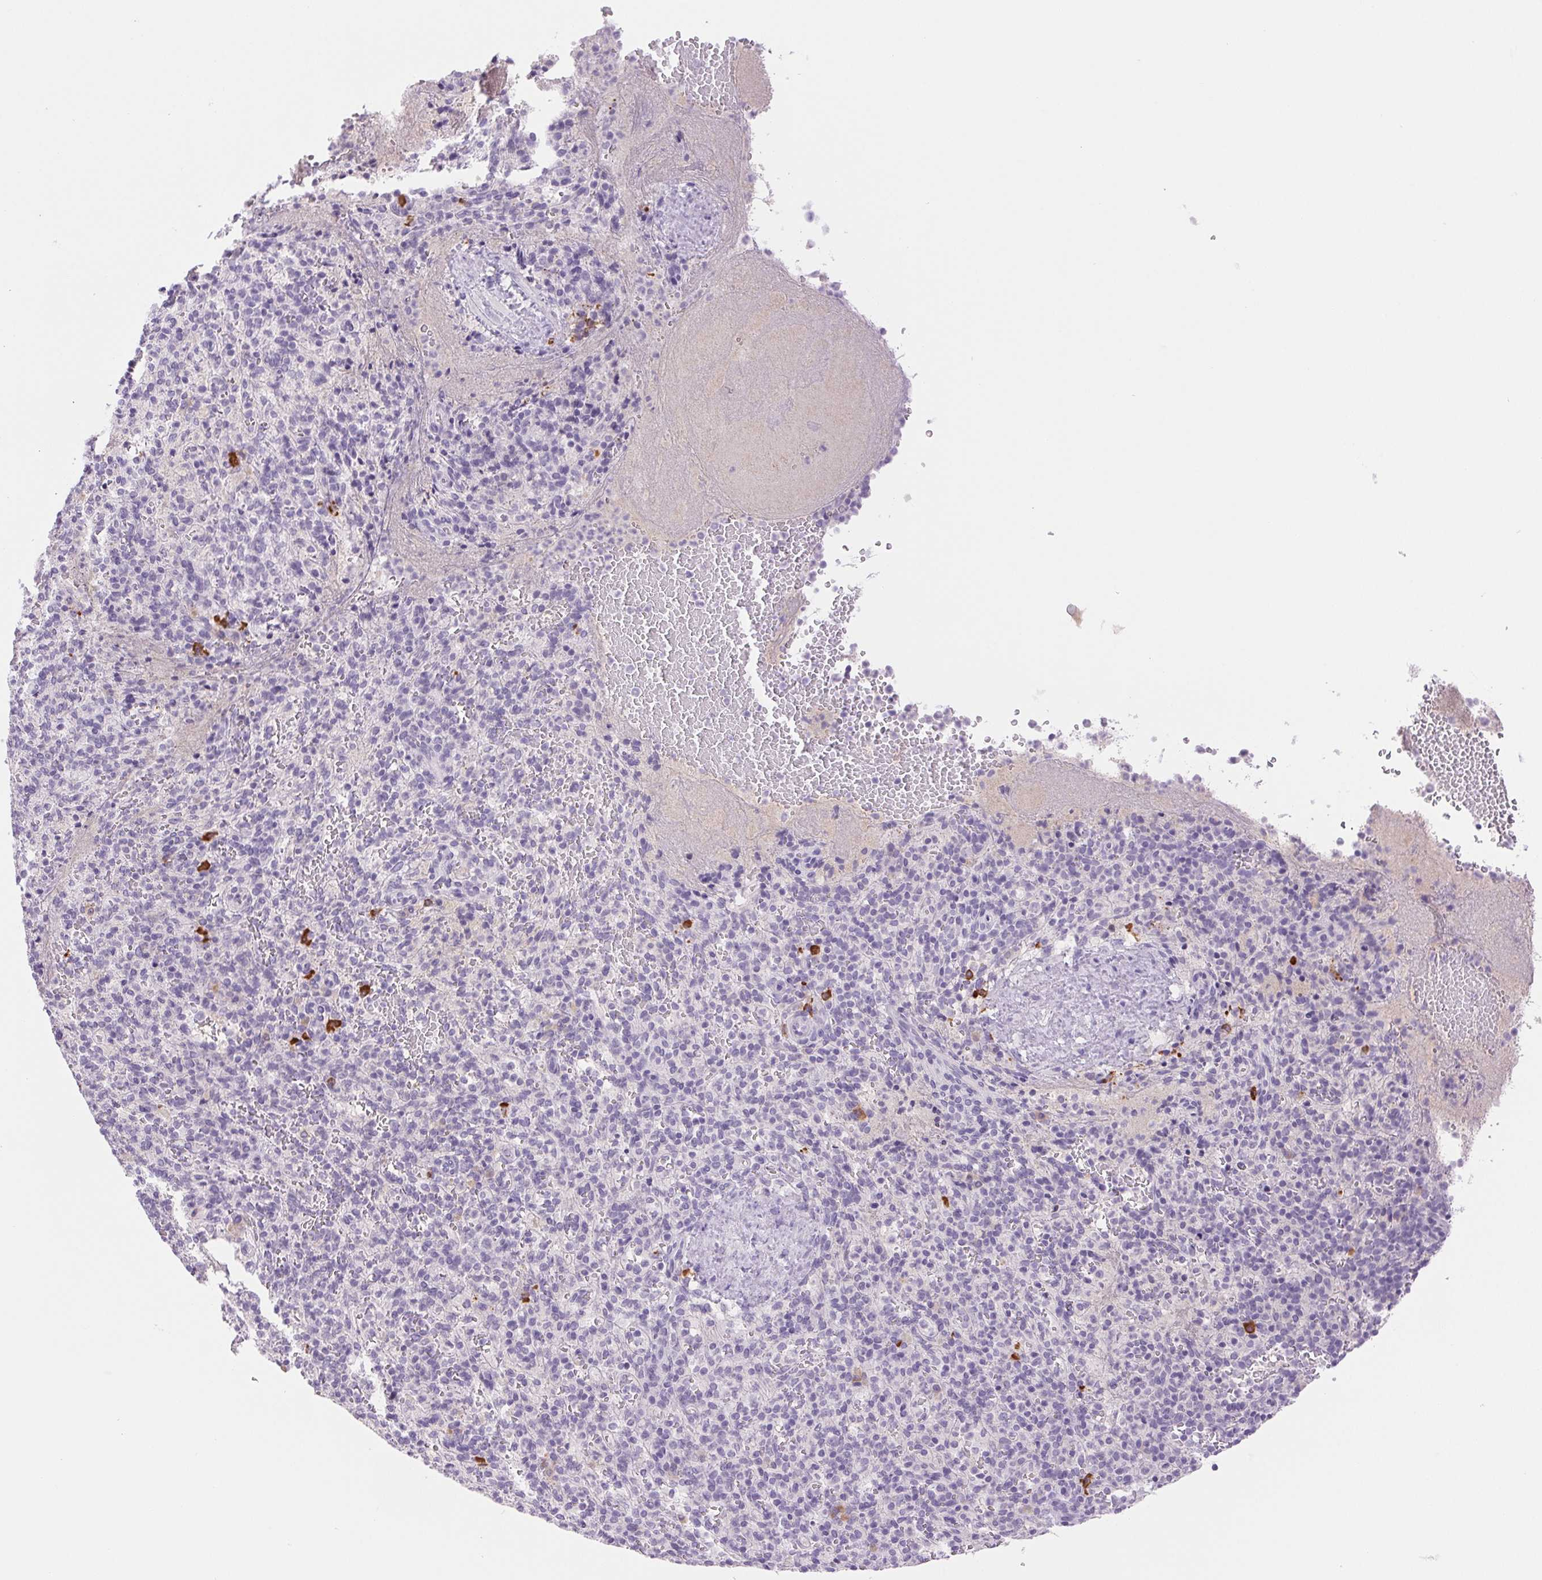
{"staining": {"intensity": "strong", "quantity": "<25%", "location": "cytoplasmic/membranous"}, "tissue": "spleen", "cell_type": "Cells in red pulp", "image_type": "normal", "snomed": [{"axis": "morphology", "description": "Normal tissue, NOS"}, {"axis": "topography", "description": "Spleen"}], "caption": "Spleen stained with DAB immunohistochemistry (IHC) shows medium levels of strong cytoplasmic/membranous staining in approximately <25% of cells in red pulp. The staining is performed using DAB (3,3'-diaminobenzidine) brown chromogen to label protein expression. The nuclei are counter-stained blue using hematoxylin.", "gene": "IFIT1B", "patient": {"sex": "female", "age": 74}}